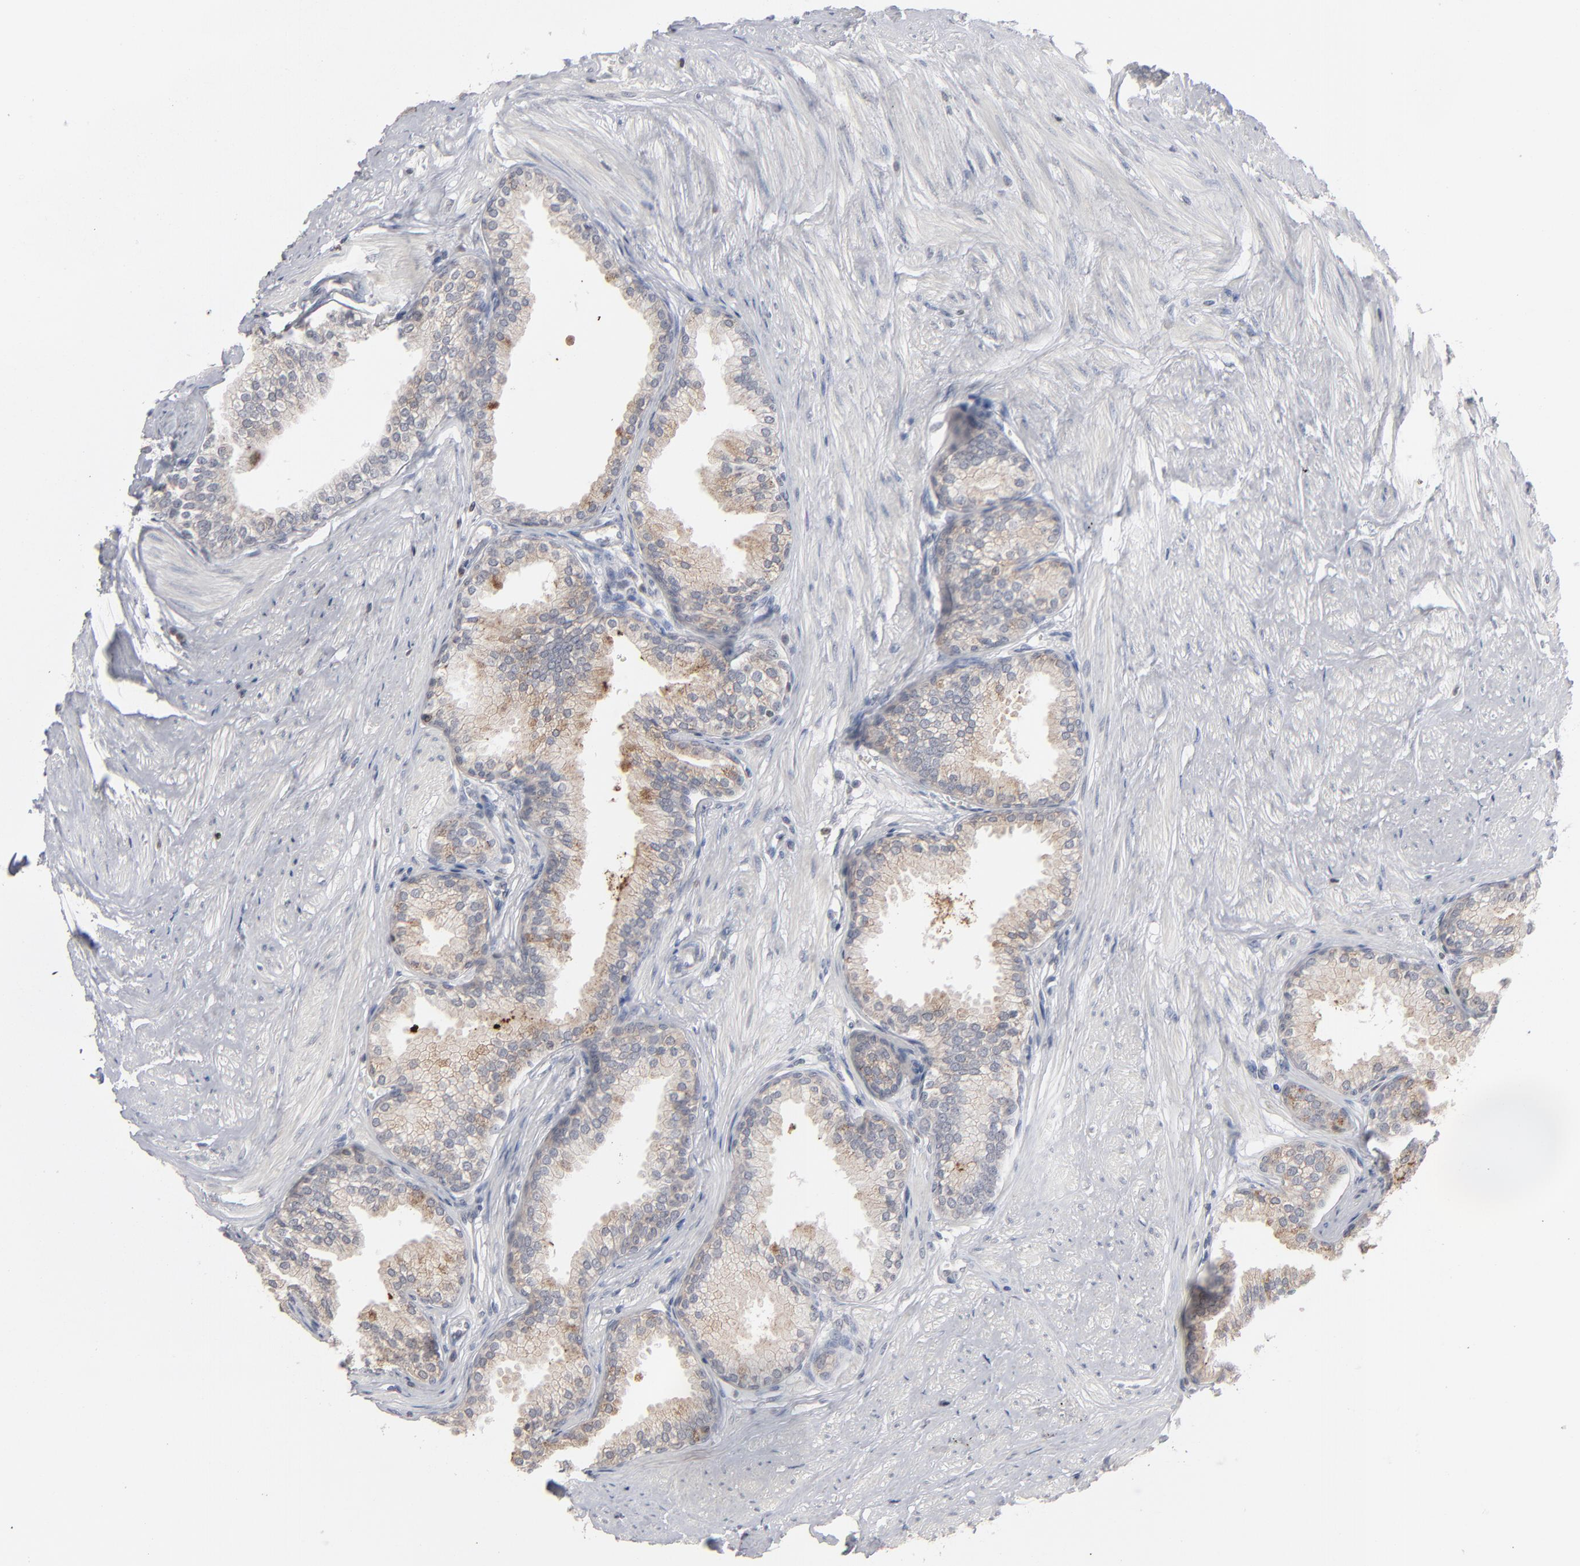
{"staining": {"intensity": "weak", "quantity": ">75%", "location": "cytoplasmic/membranous"}, "tissue": "prostate", "cell_type": "Glandular cells", "image_type": "normal", "snomed": [{"axis": "morphology", "description": "Normal tissue, NOS"}, {"axis": "topography", "description": "Prostate"}], "caption": "High-magnification brightfield microscopy of normal prostate stained with DAB (3,3'-diaminobenzidine) (brown) and counterstained with hematoxylin (blue). glandular cells exhibit weak cytoplasmic/membranous positivity is identified in approximately>75% of cells. The staining is performed using DAB brown chromogen to label protein expression. The nuclei are counter-stained blue using hematoxylin.", "gene": "STAT4", "patient": {"sex": "male", "age": 64}}